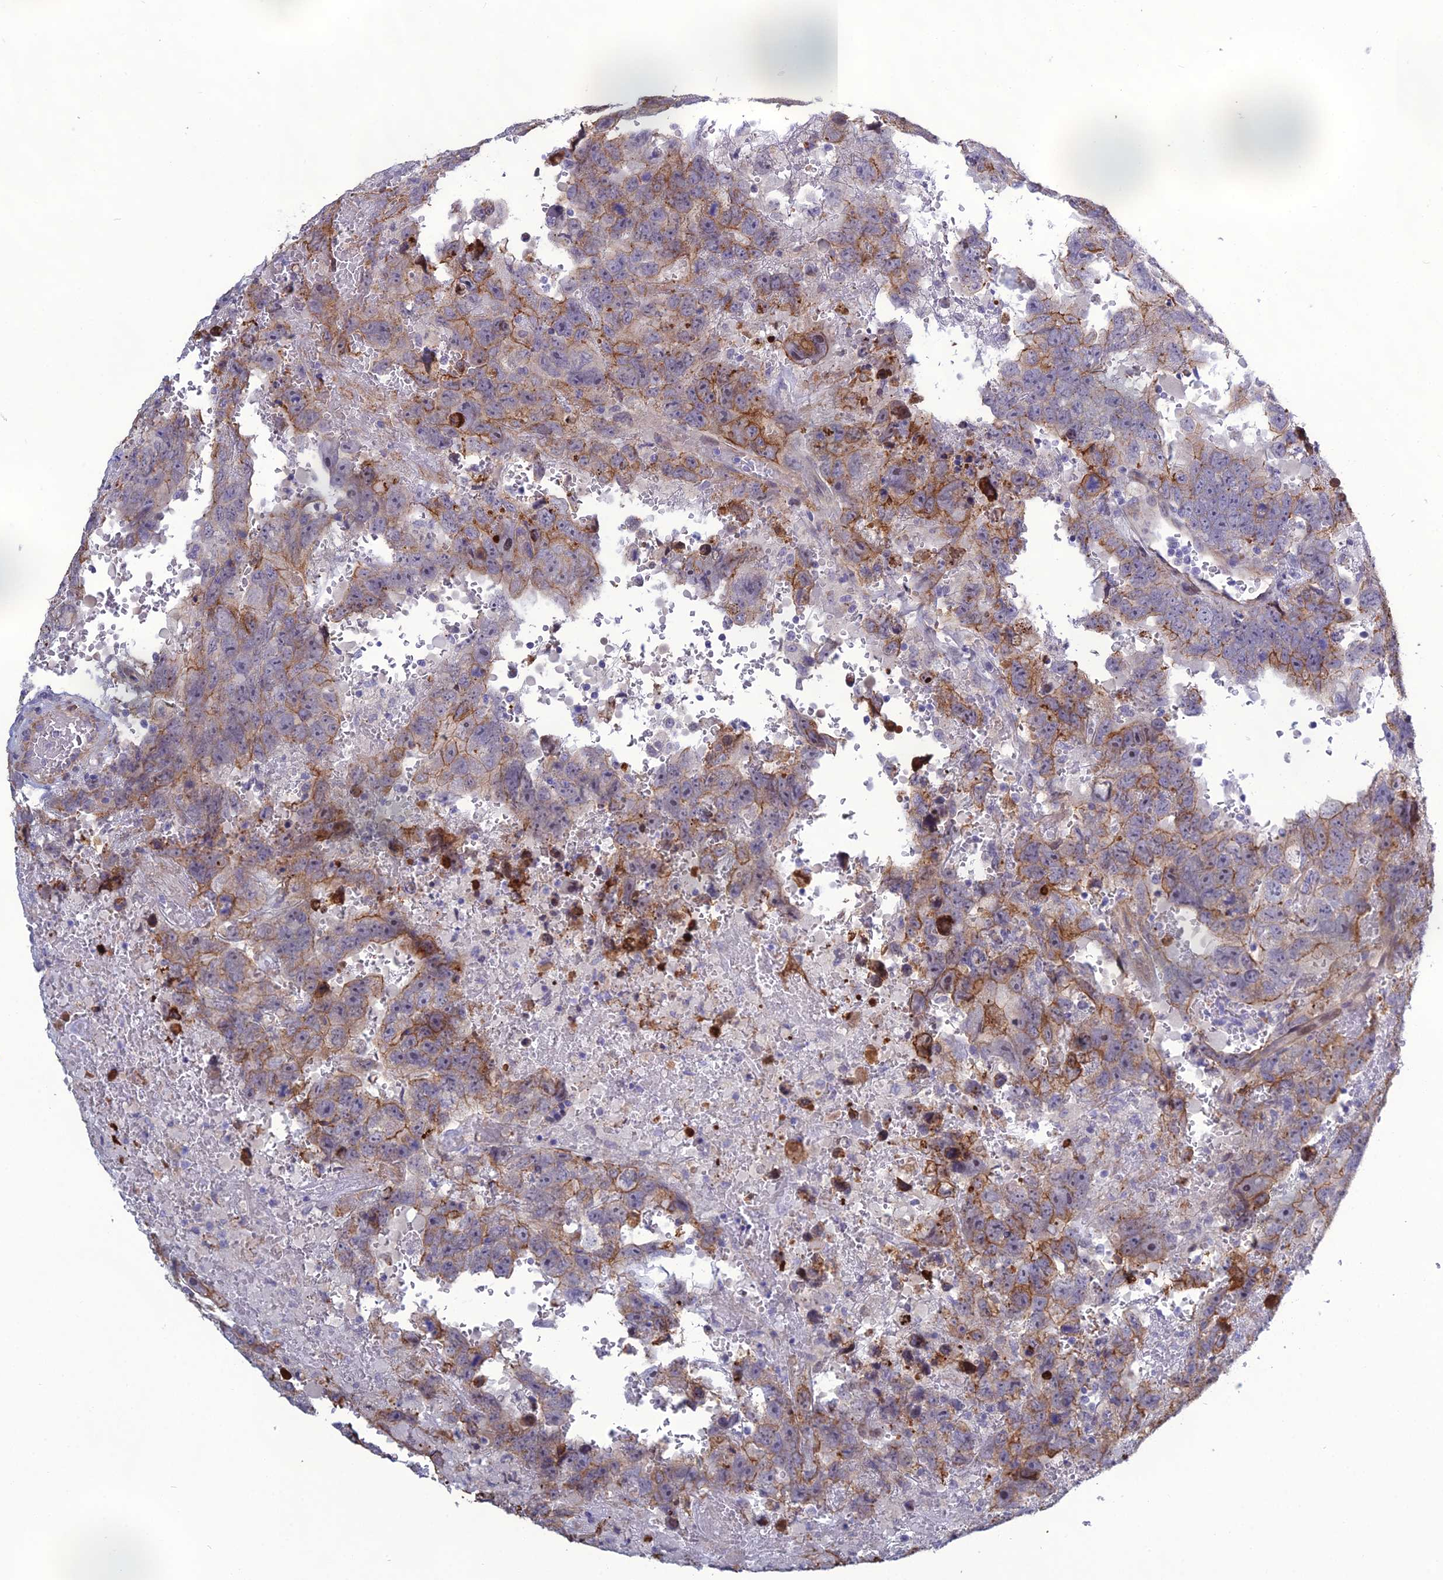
{"staining": {"intensity": "moderate", "quantity": "<25%", "location": "cytoplasmic/membranous"}, "tissue": "testis cancer", "cell_type": "Tumor cells", "image_type": "cancer", "snomed": [{"axis": "morphology", "description": "Carcinoma, Embryonal, NOS"}, {"axis": "topography", "description": "Testis"}], "caption": "This image shows testis cancer stained with IHC to label a protein in brown. The cytoplasmic/membranous of tumor cells show moderate positivity for the protein. Nuclei are counter-stained blue.", "gene": "LZTS2", "patient": {"sex": "male", "age": 45}}